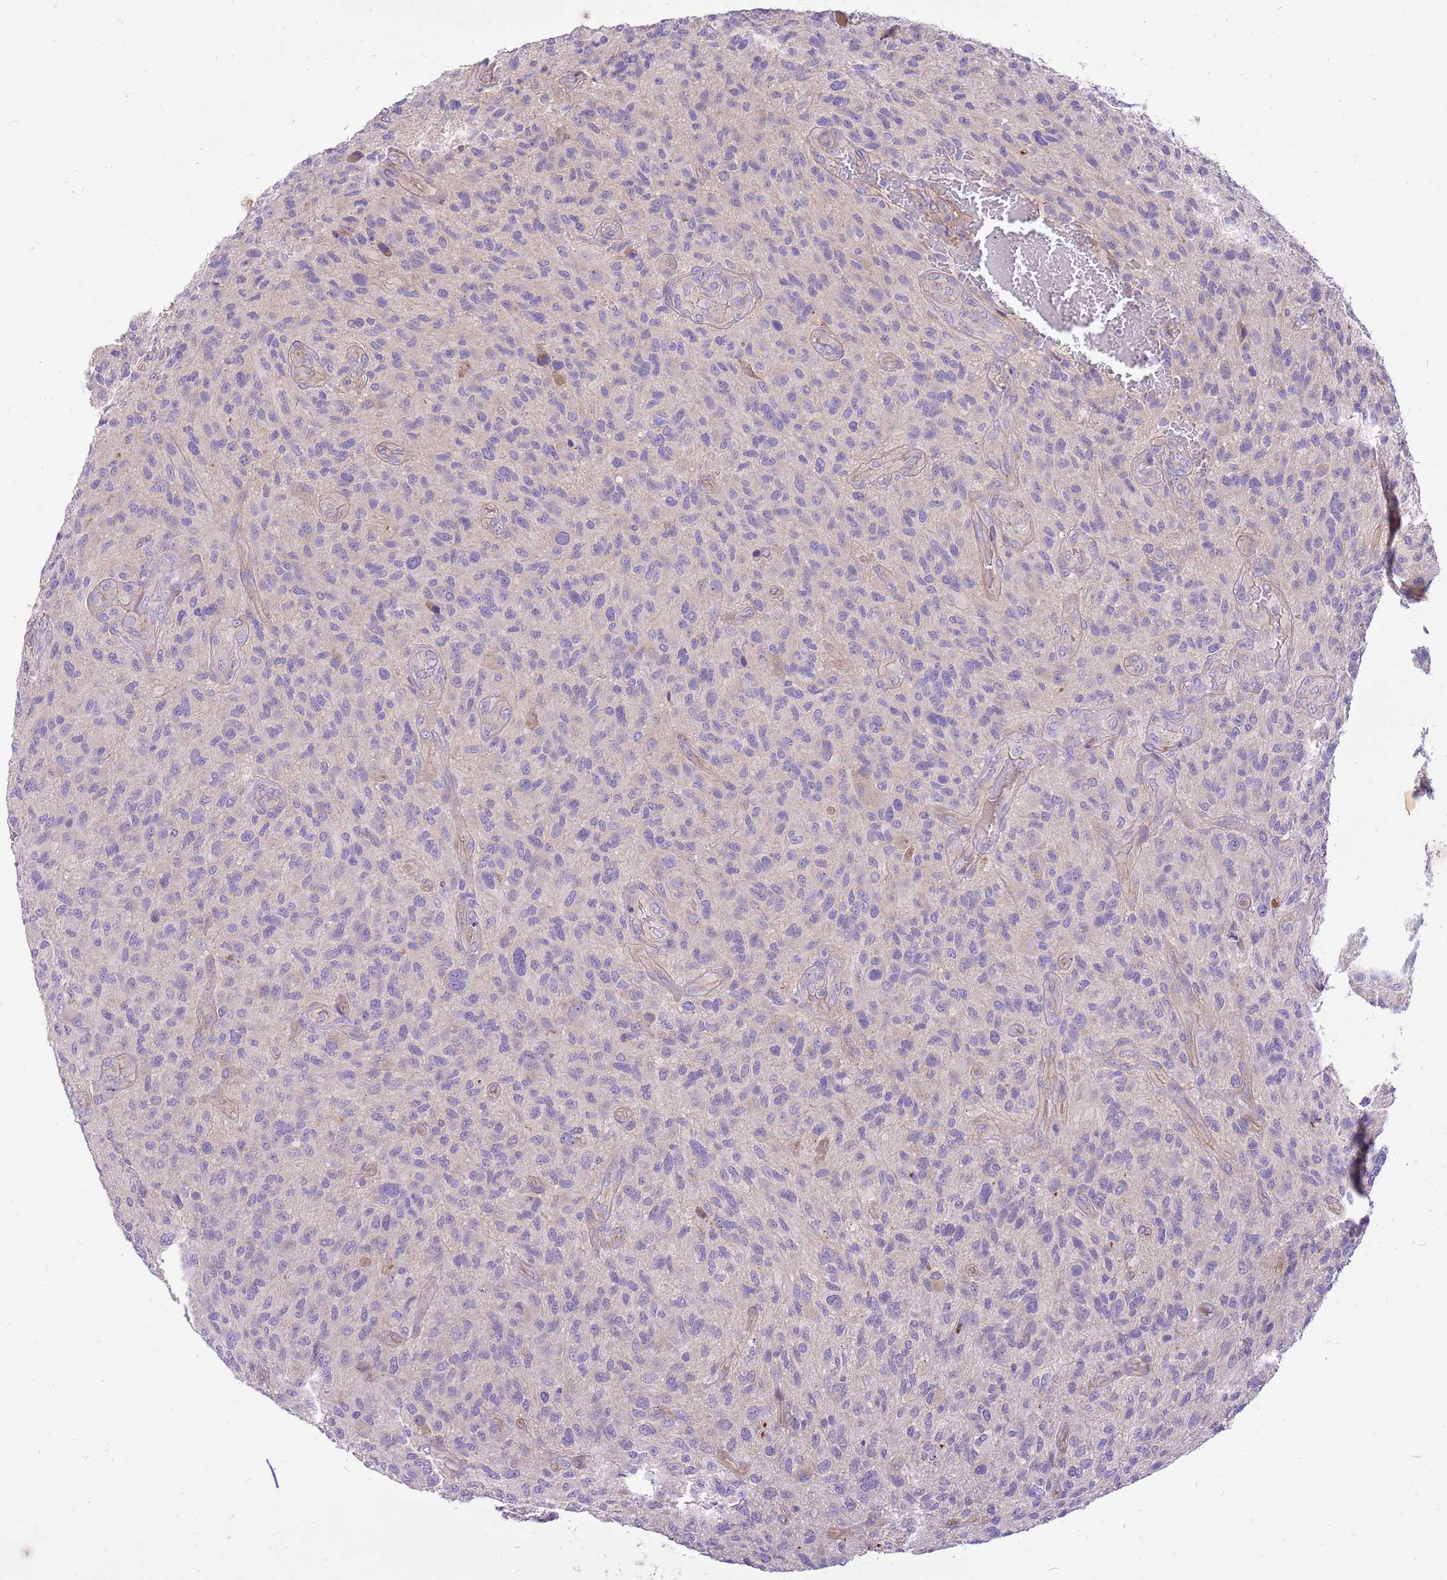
{"staining": {"intensity": "negative", "quantity": "none", "location": "none"}, "tissue": "glioma", "cell_type": "Tumor cells", "image_type": "cancer", "snomed": [{"axis": "morphology", "description": "Glioma, malignant, High grade"}, {"axis": "topography", "description": "Brain"}], "caption": "The histopathology image displays no significant expression in tumor cells of glioma. The staining was performed using DAB to visualize the protein expression in brown, while the nuclei were stained in blue with hematoxylin (Magnification: 20x).", "gene": "NTN4", "patient": {"sex": "male", "age": 47}}